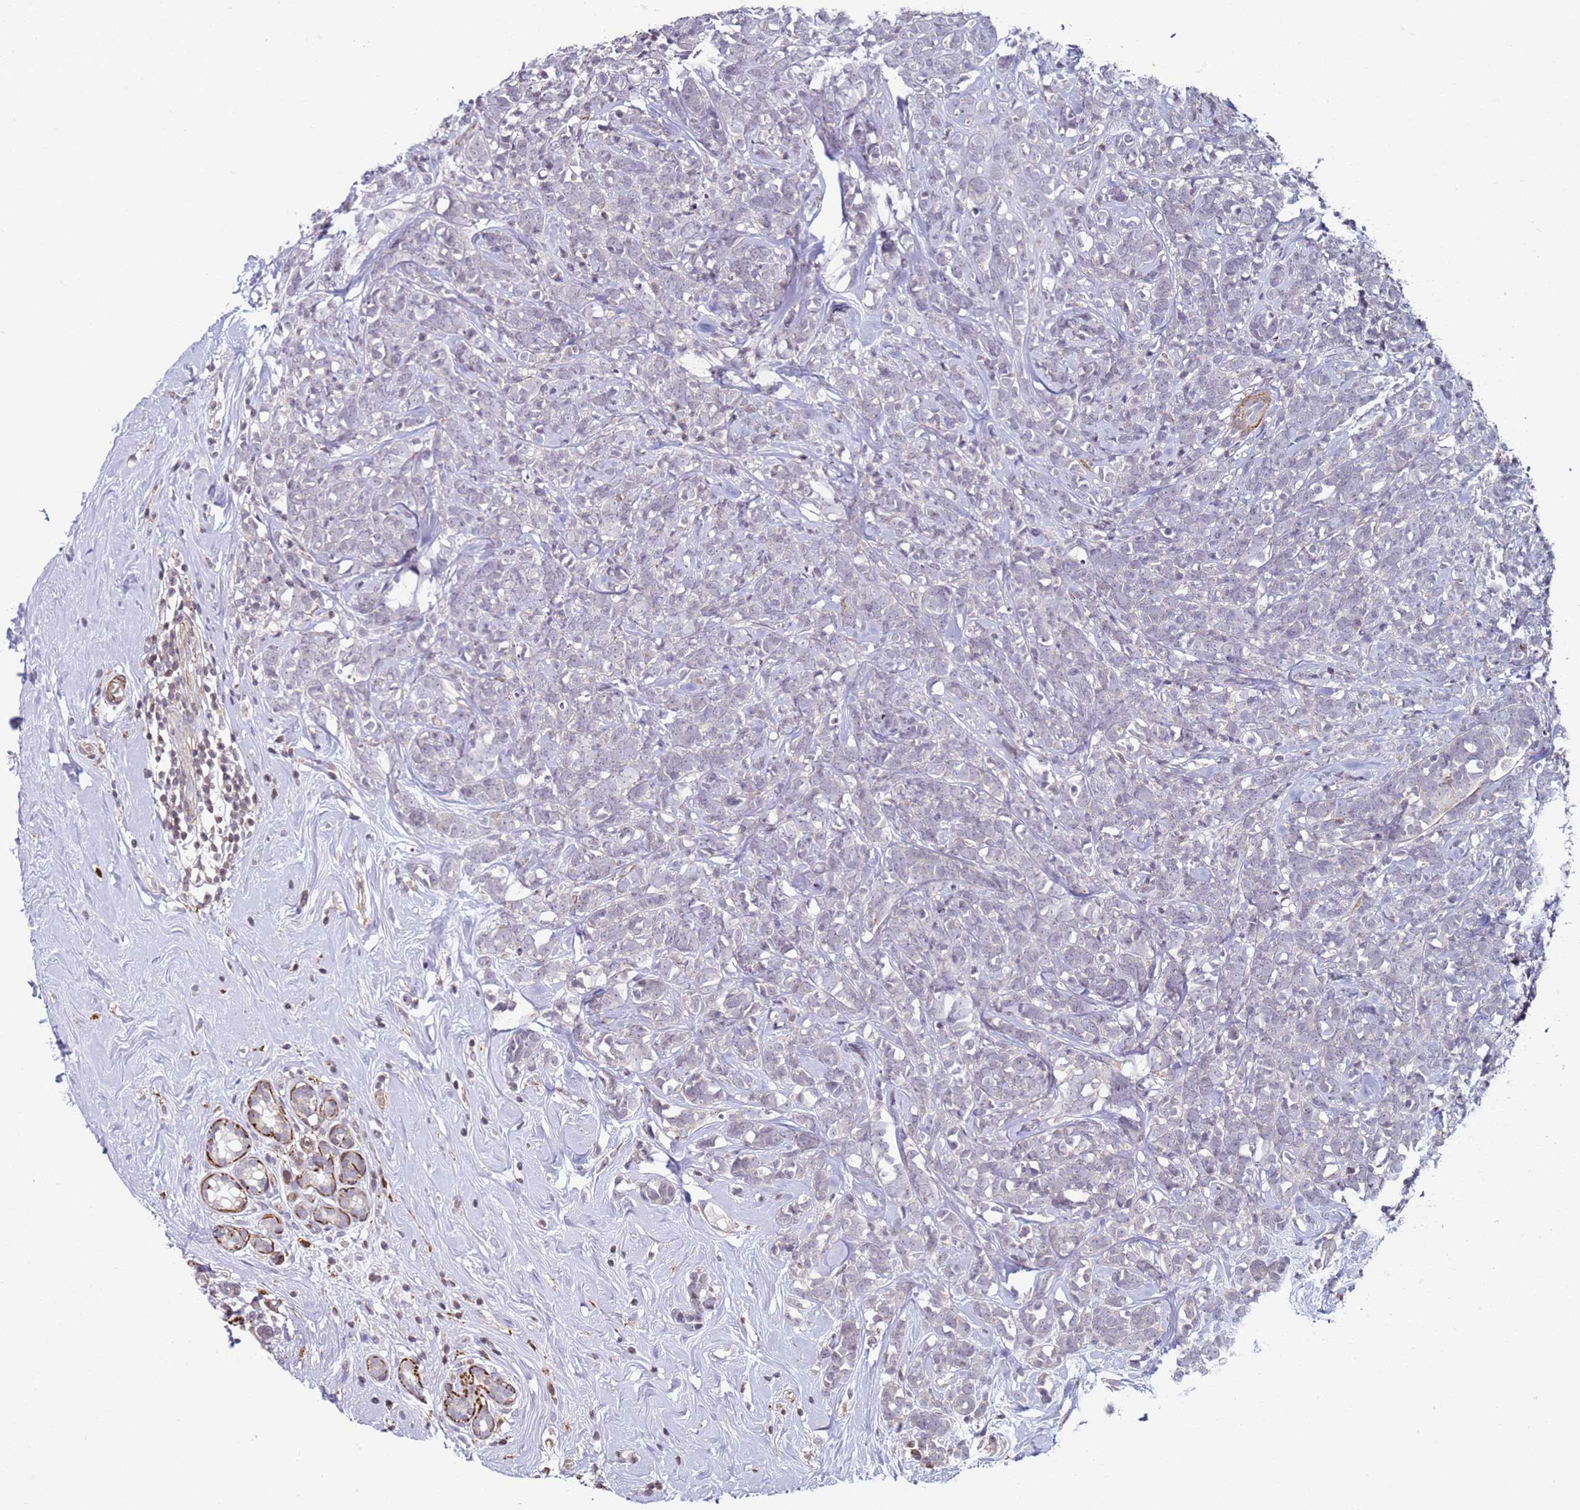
{"staining": {"intensity": "negative", "quantity": "none", "location": "none"}, "tissue": "breast cancer", "cell_type": "Tumor cells", "image_type": "cancer", "snomed": [{"axis": "morphology", "description": "Lobular carcinoma"}, {"axis": "topography", "description": "Breast"}], "caption": "Immunohistochemical staining of breast cancer (lobular carcinoma) demonstrates no significant expression in tumor cells.", "gene": "SNAPC4", "patient": {"sex": "female", "age": 58}}